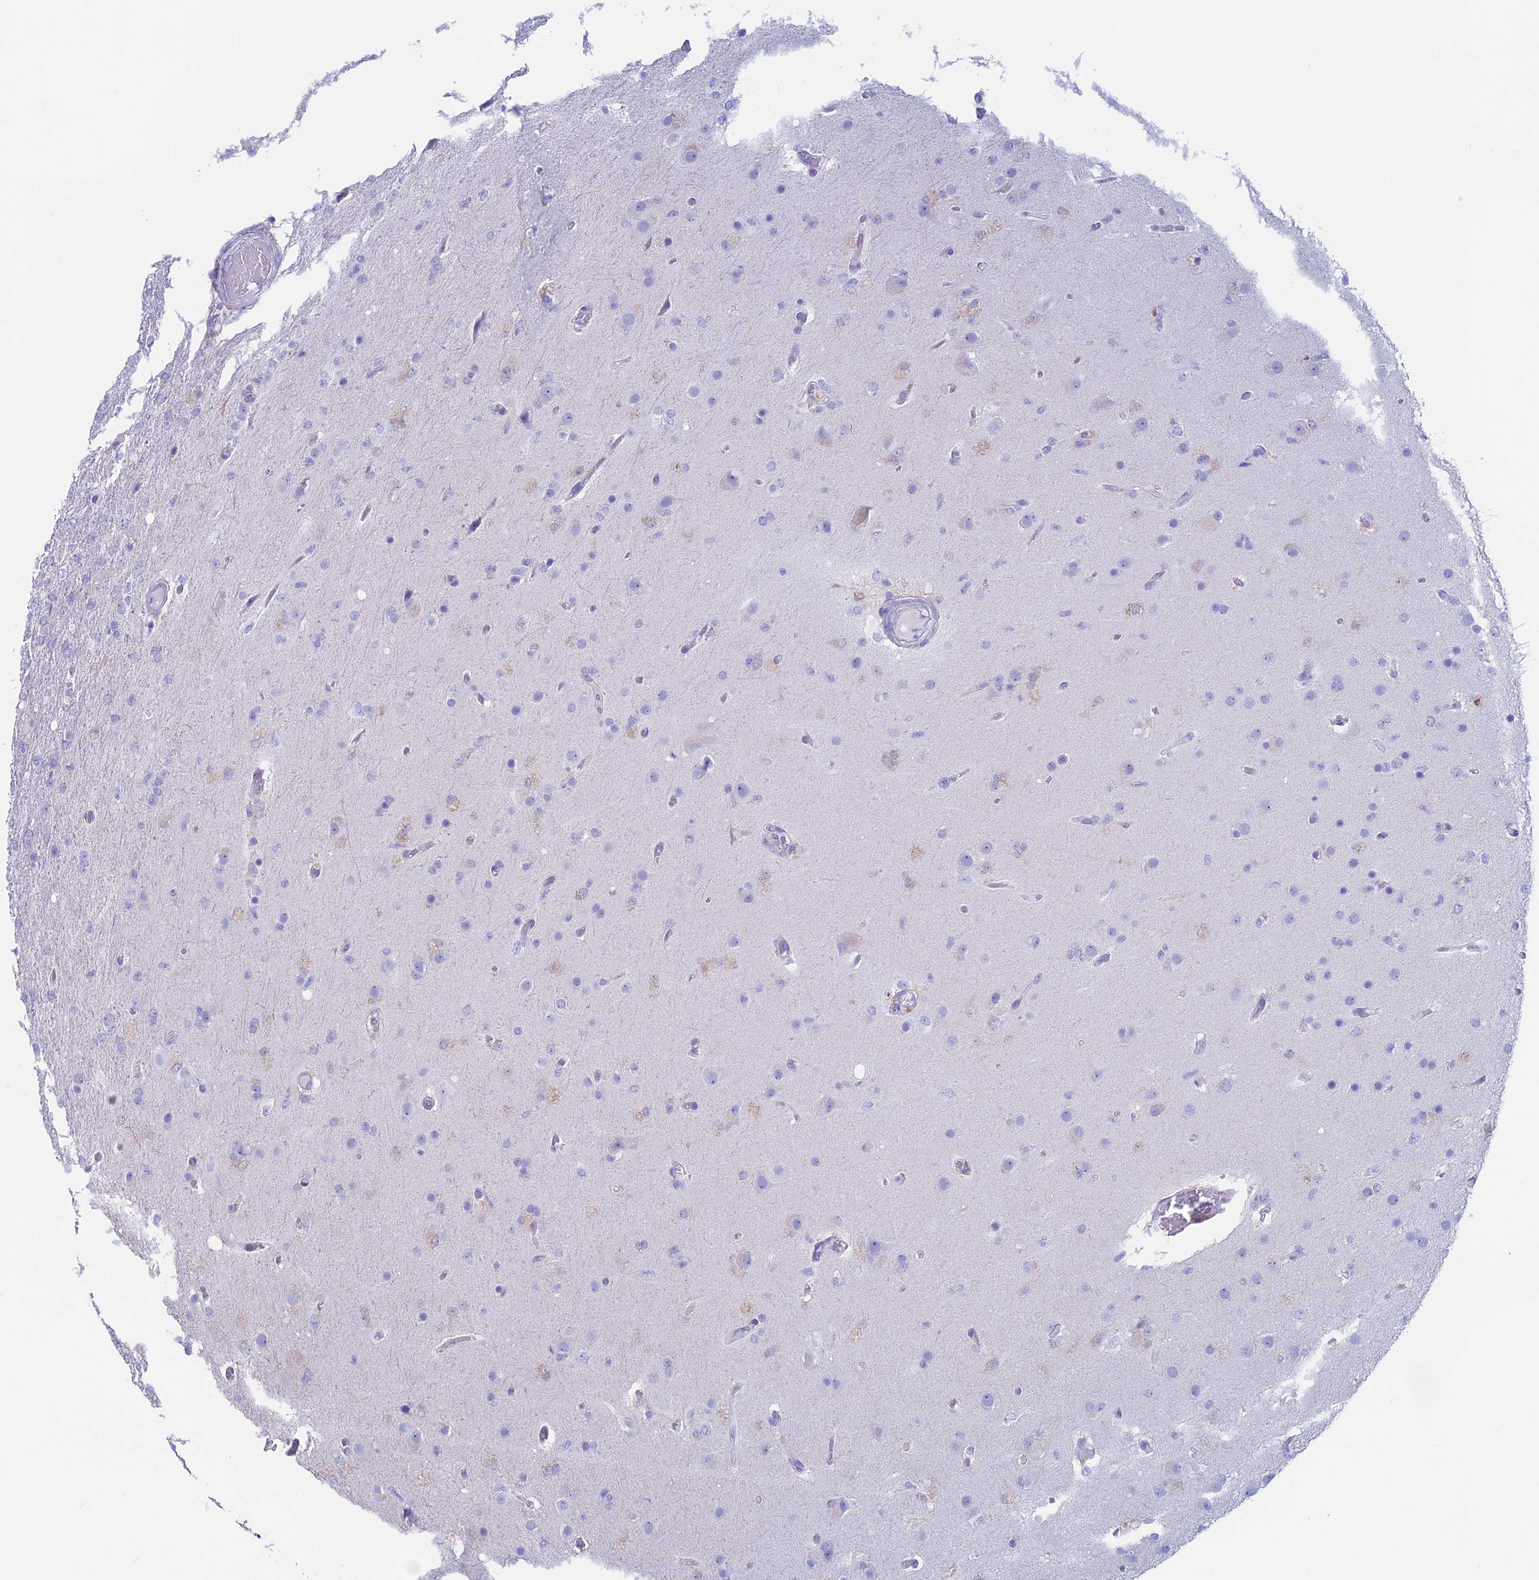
{"staining": {"intensity": "negative", "quantity": "none", "location": "none"}, "tissue": "glioma", "cell_type": "Tumor cells", "image_type": "cancer", "snomed": [{"axis": "morphology", "description": "Glioma, malignant, High grade"}, {"axis": "topography", "description": "Brain"}], "caption": "Immunohistochemistry image of neoplastic tissue: glioma stained with DAB (3,3'-diaminobenzidine) demonstrates no significant protein staining in tumor cells.", "gene": "RP1", "patient": {"sex": "female", "age": 74}}